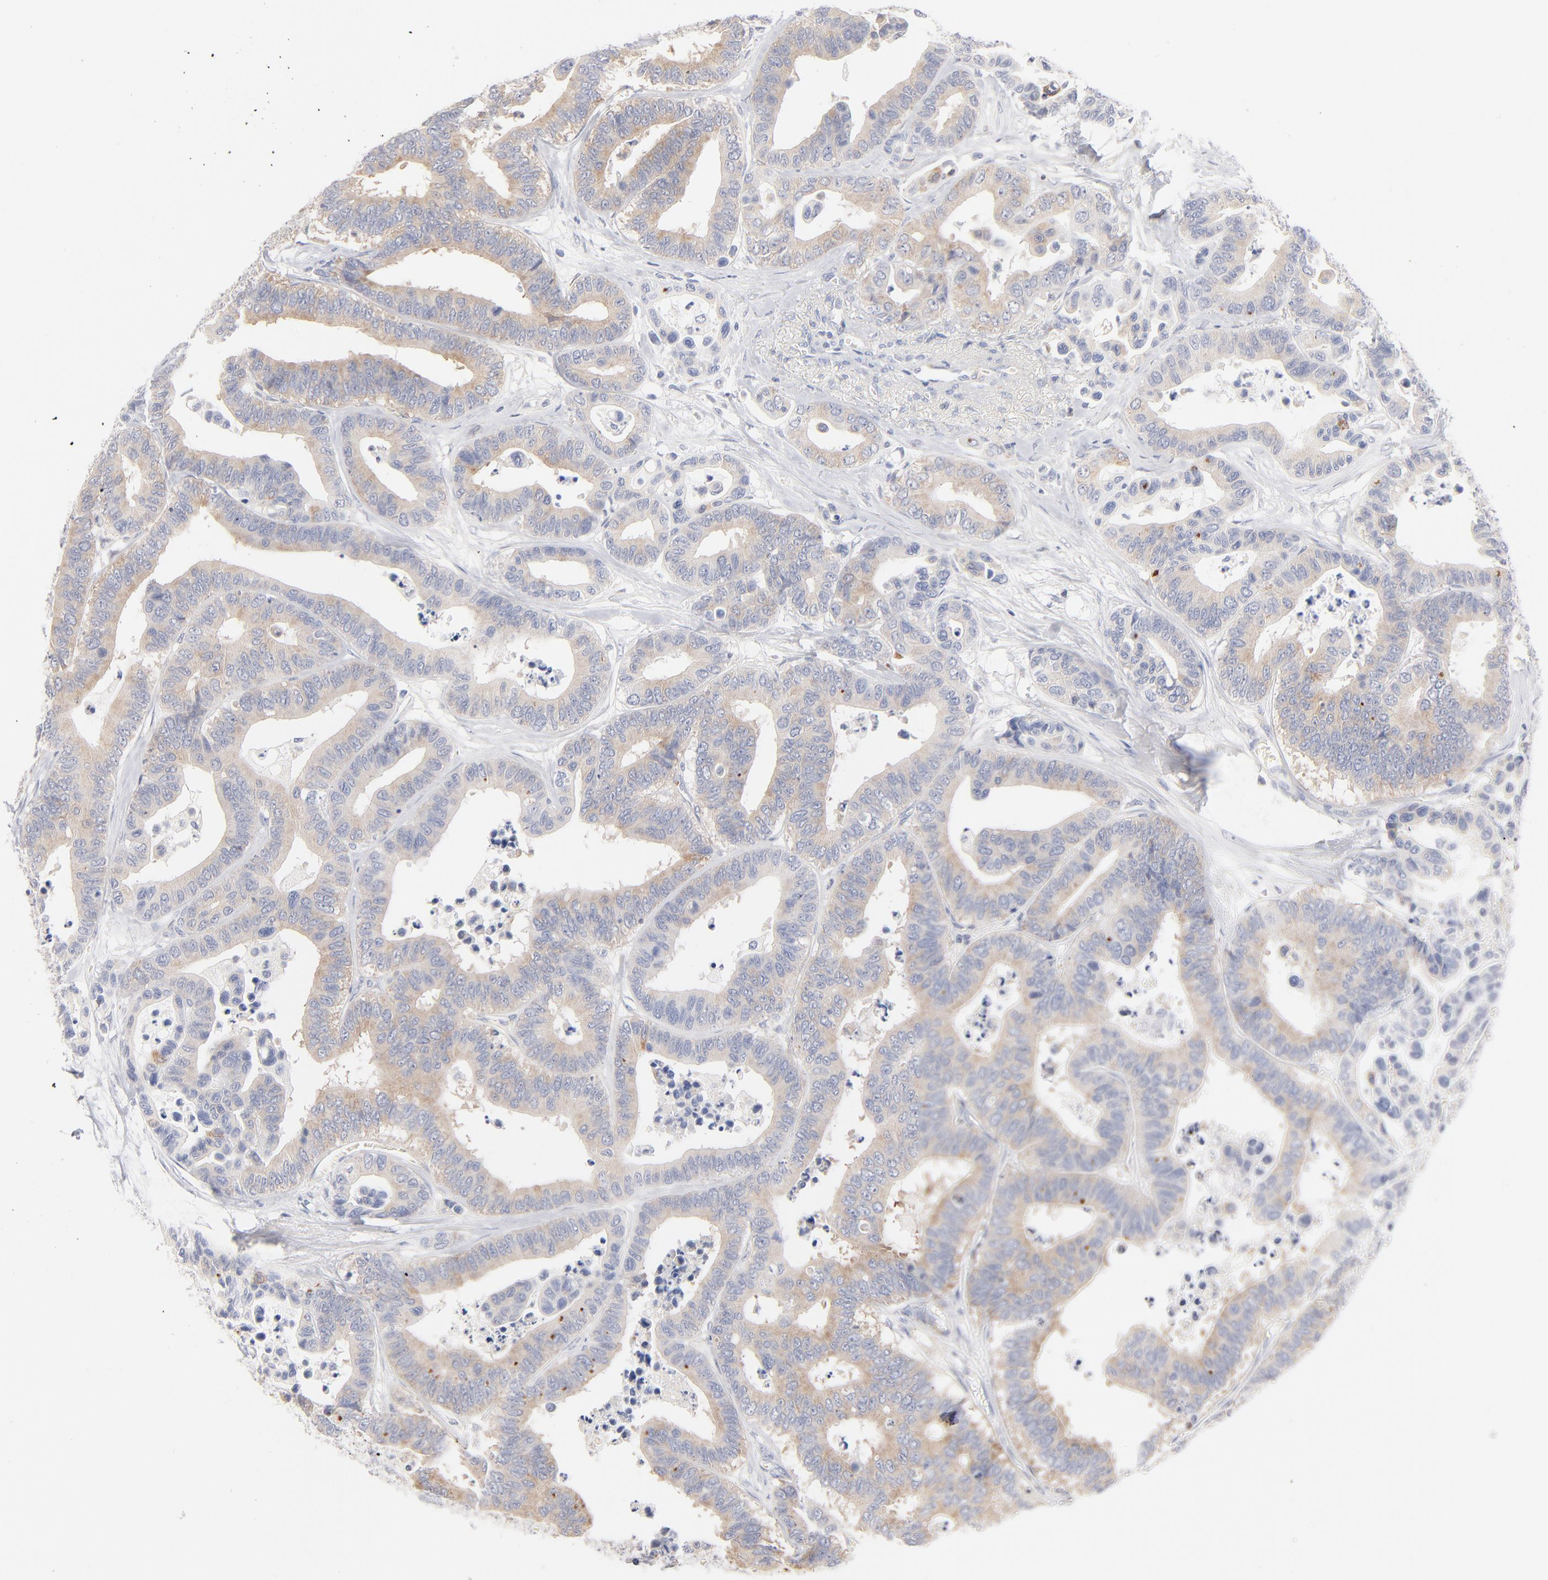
{"staining": {"intensity": "weak", "quantity": ">75%", "location": "cytoplasmic/membranous"}, "tissue": "colorectal cancer", "cell_type": "Tumor cells", "image_type": "cancer", "snomed": [{"axis": "morphology", "description": "Adenocarcinoma, NOS"}, {"axis": "topography", "description": "Colon"}], "caption": "Colorectal cancer (adenocarcinoma) stained for a protein (brown) reveals weak cytoplasmic/membranous positive staining in about >75% of tumor cells.", "gene": "MID1", "patient": {"sex": "male", "age": 82}}